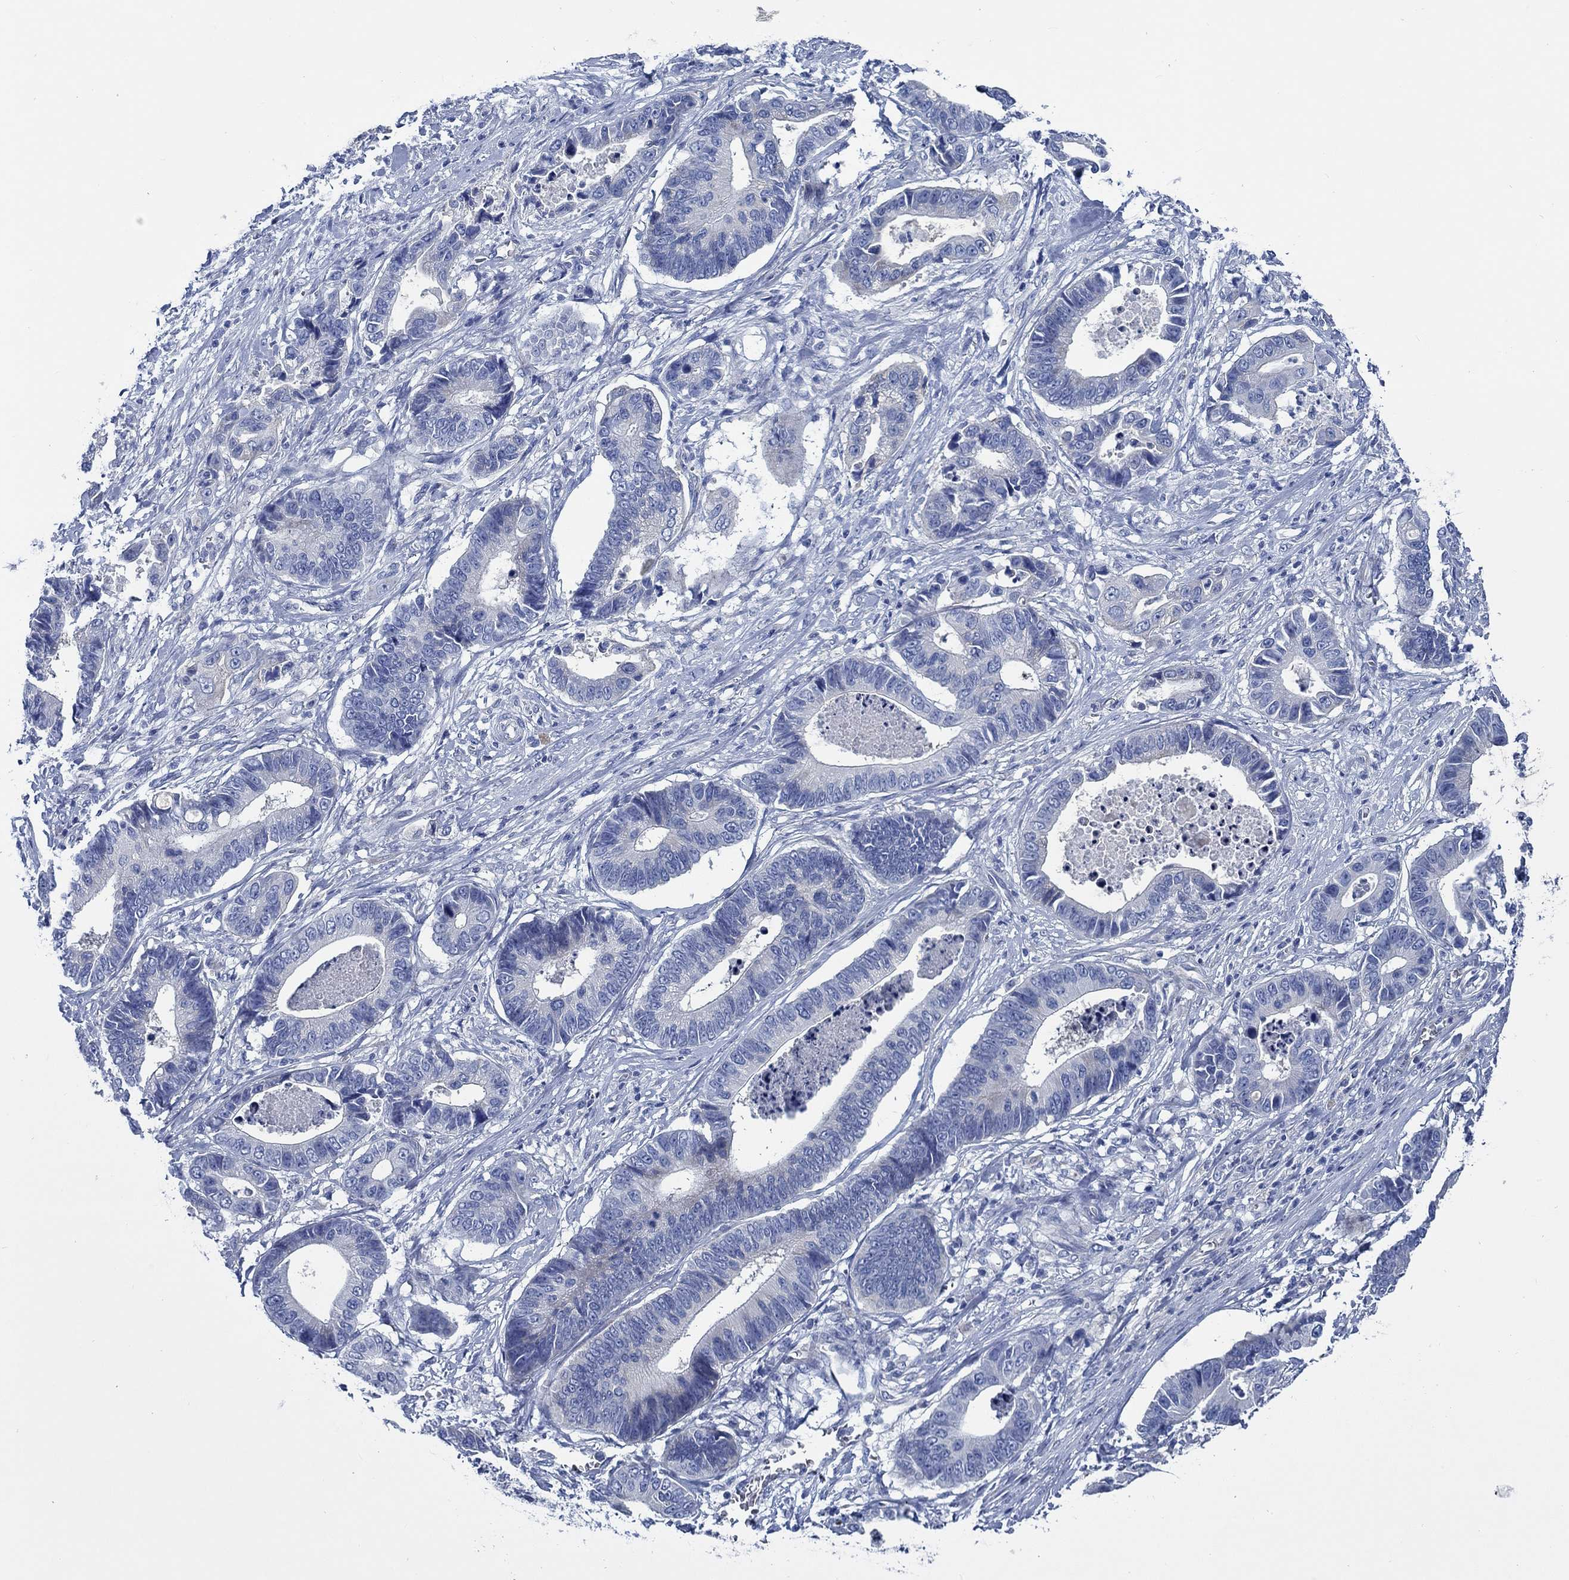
{"staining": {"intensity": "negative", "quantity": "none", "location": "none"}, "tissue": "stomach cancer", "cell_type": "Tumor cells", "image_type": "cancer", "snomed": [{"axis": "morphology", "description": "Adenocarcinoma, NOS"}, {"axis": "topography", "description": "Stomach"}], "caption": "Stomach adenocarcinoma stained for a protein using IHC reveals no positivity tumor cells.", "gene": "SVEP1", "patient": {"sex": "male", "age": 84}}